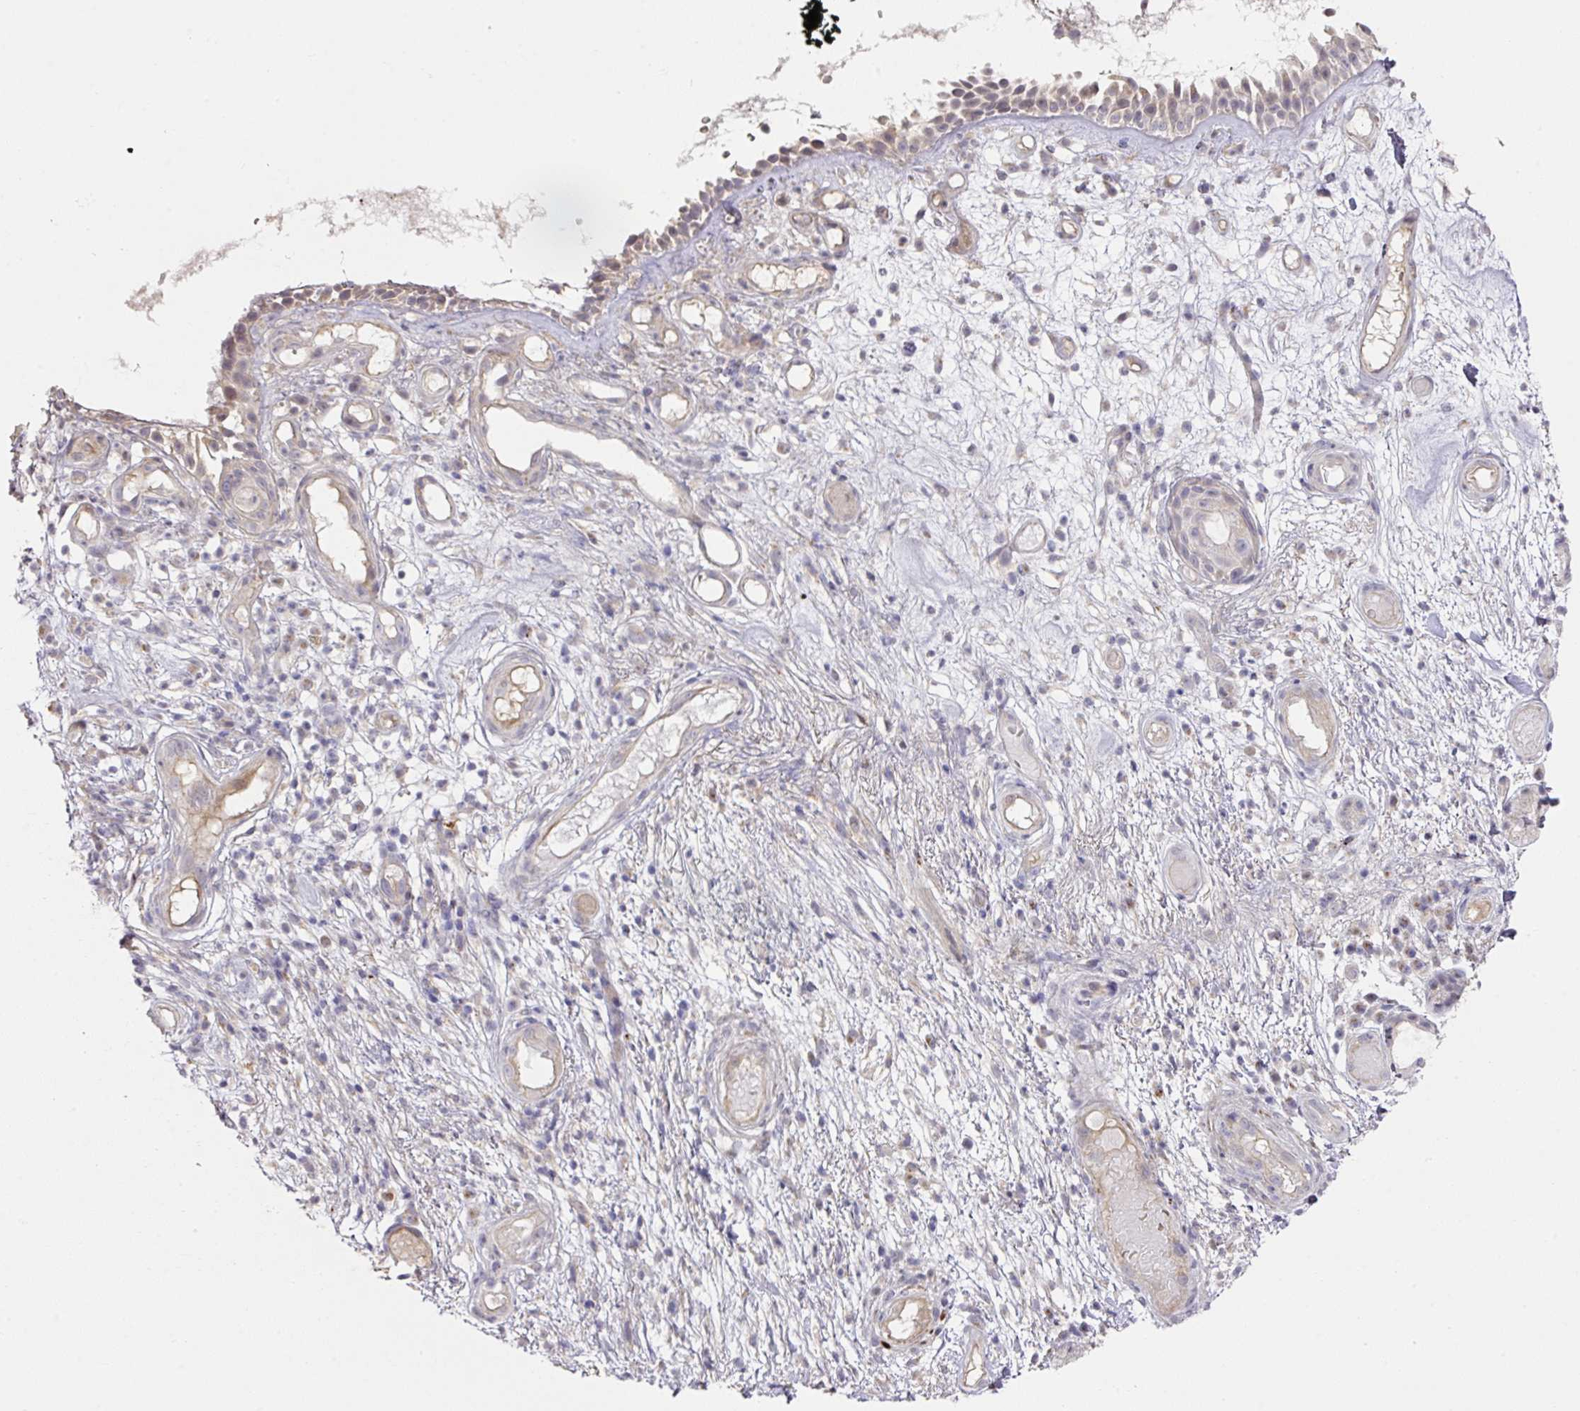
{"staining": {"intensity": "moderate", "quantity": "<25%", "location": "cytoplasmic/membranous"}, "tissue": "nasopharynx", "cell_type": "Respiratory epithelial cells", "image_type": "normal", "snomed": [{"axis": "morphology", "description": "Normal tissue, NOS"}, {"axis": "morphology", "description": "Inflammation, NOS"}, {"axis": "topography", "description": "Nasopharynx"}], "caption": "Protein staining of benign nasopharynx displays moderate cytoplasmic/membranous positivity in about <25% of respiratory epithelial cells. (Stains: DAB in brown, nuclei in blue, Microscopy: brightfield microscopy at high magnification).", "gene": "TARM1", "patient": {"sex": "male", "age": 54}}